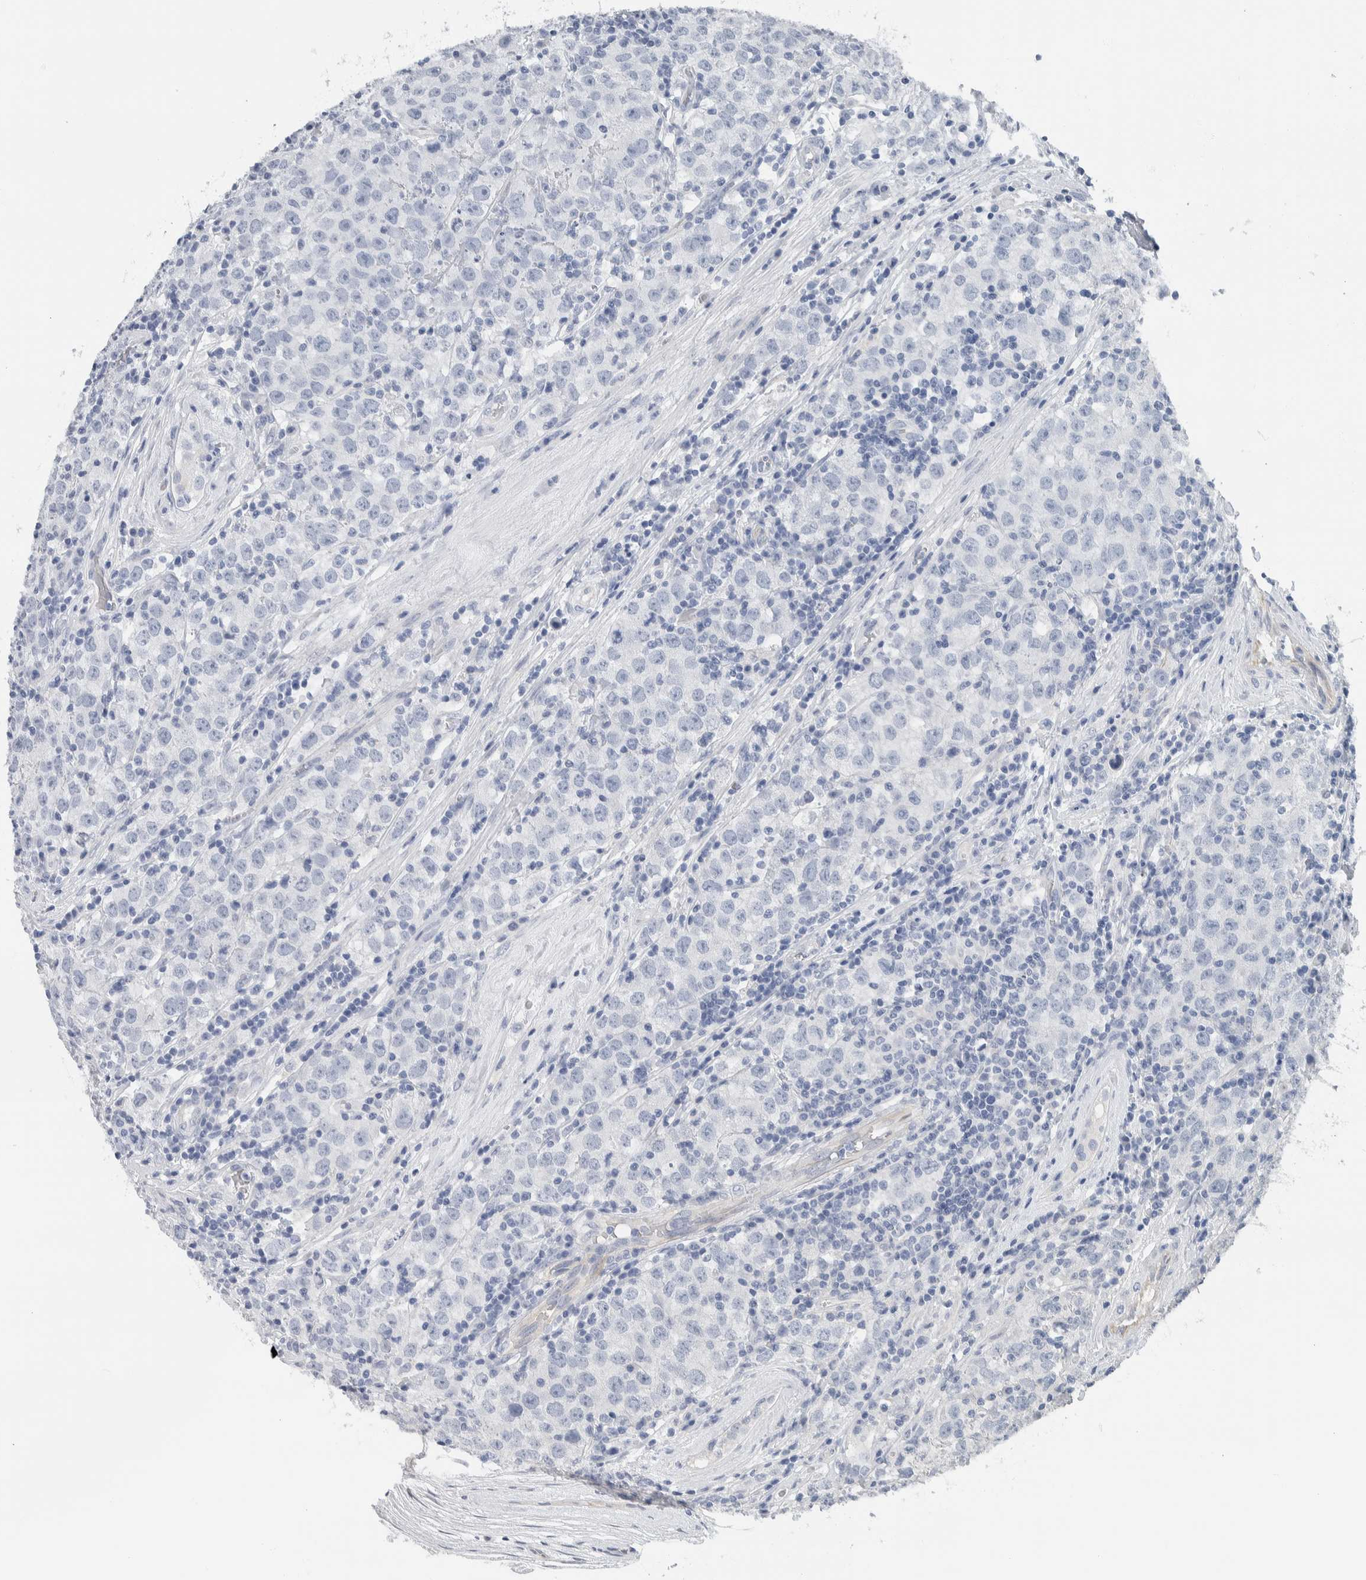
{"staining": {"intensity": "negative", "quantity": "none", "location": "none"}, "tissue": "testis cancer", "cell_type": "Tumor cells", "image_type": "cancer", "snomed": [{"axis": "morphology", "description": "Seminoma, NOS"}, {"axis": "morphology", "description": "Carcinoma, Embryonal, NOS"}, {"axis": "topography", "description": "Testis"}], "caption": "There is no significant staining in tumor cells of testis cancer (embryonal carcinoma).", "gene": "NEFM", "patient": {"sex": "male", "age": 28}}